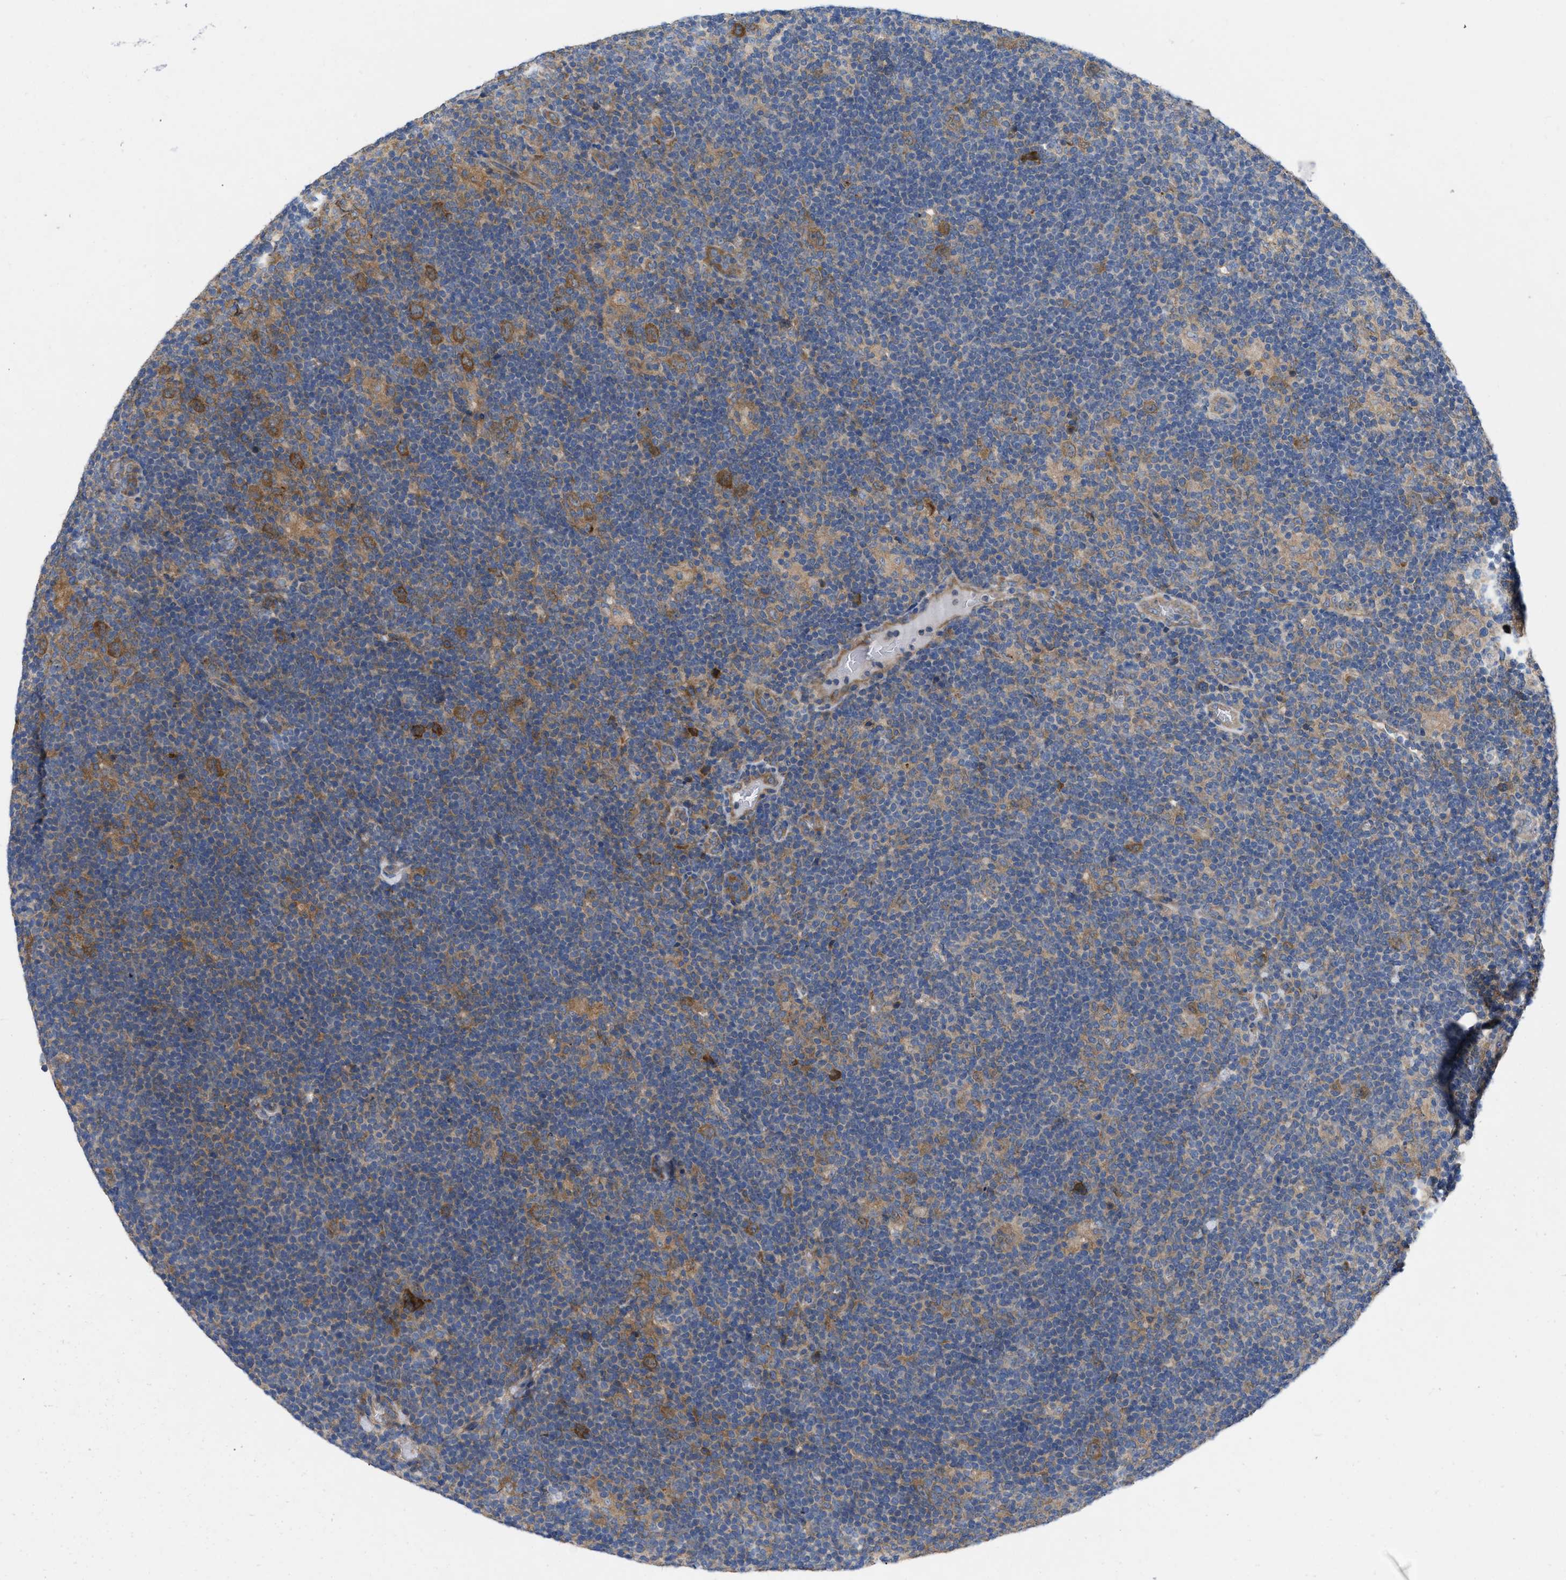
{"staining": {"intensity": "moderate", "quantity": ">75%", "location": "cytoplasmic/membranous"}, "tissue": "lymphoma", "cell_type": "Tumor cells", "image_type": "cancer", "snomed": [{"axis": "morphology", "description": "Hodgkin's disease, NOS"}, {"axis": "topography", "description": "Lymph node"}], "caption": "Brown immunohistochemical staining in Hodgkin's disease reveals moderate cytoplasmic/membranous positivity in approximately >75% of tumor cells. Immunohistochemistry stains the protein in brown and the nuclei are stained blue.", "gene": "TMEM131", "patient": {"sex": "female", "age": 57}}